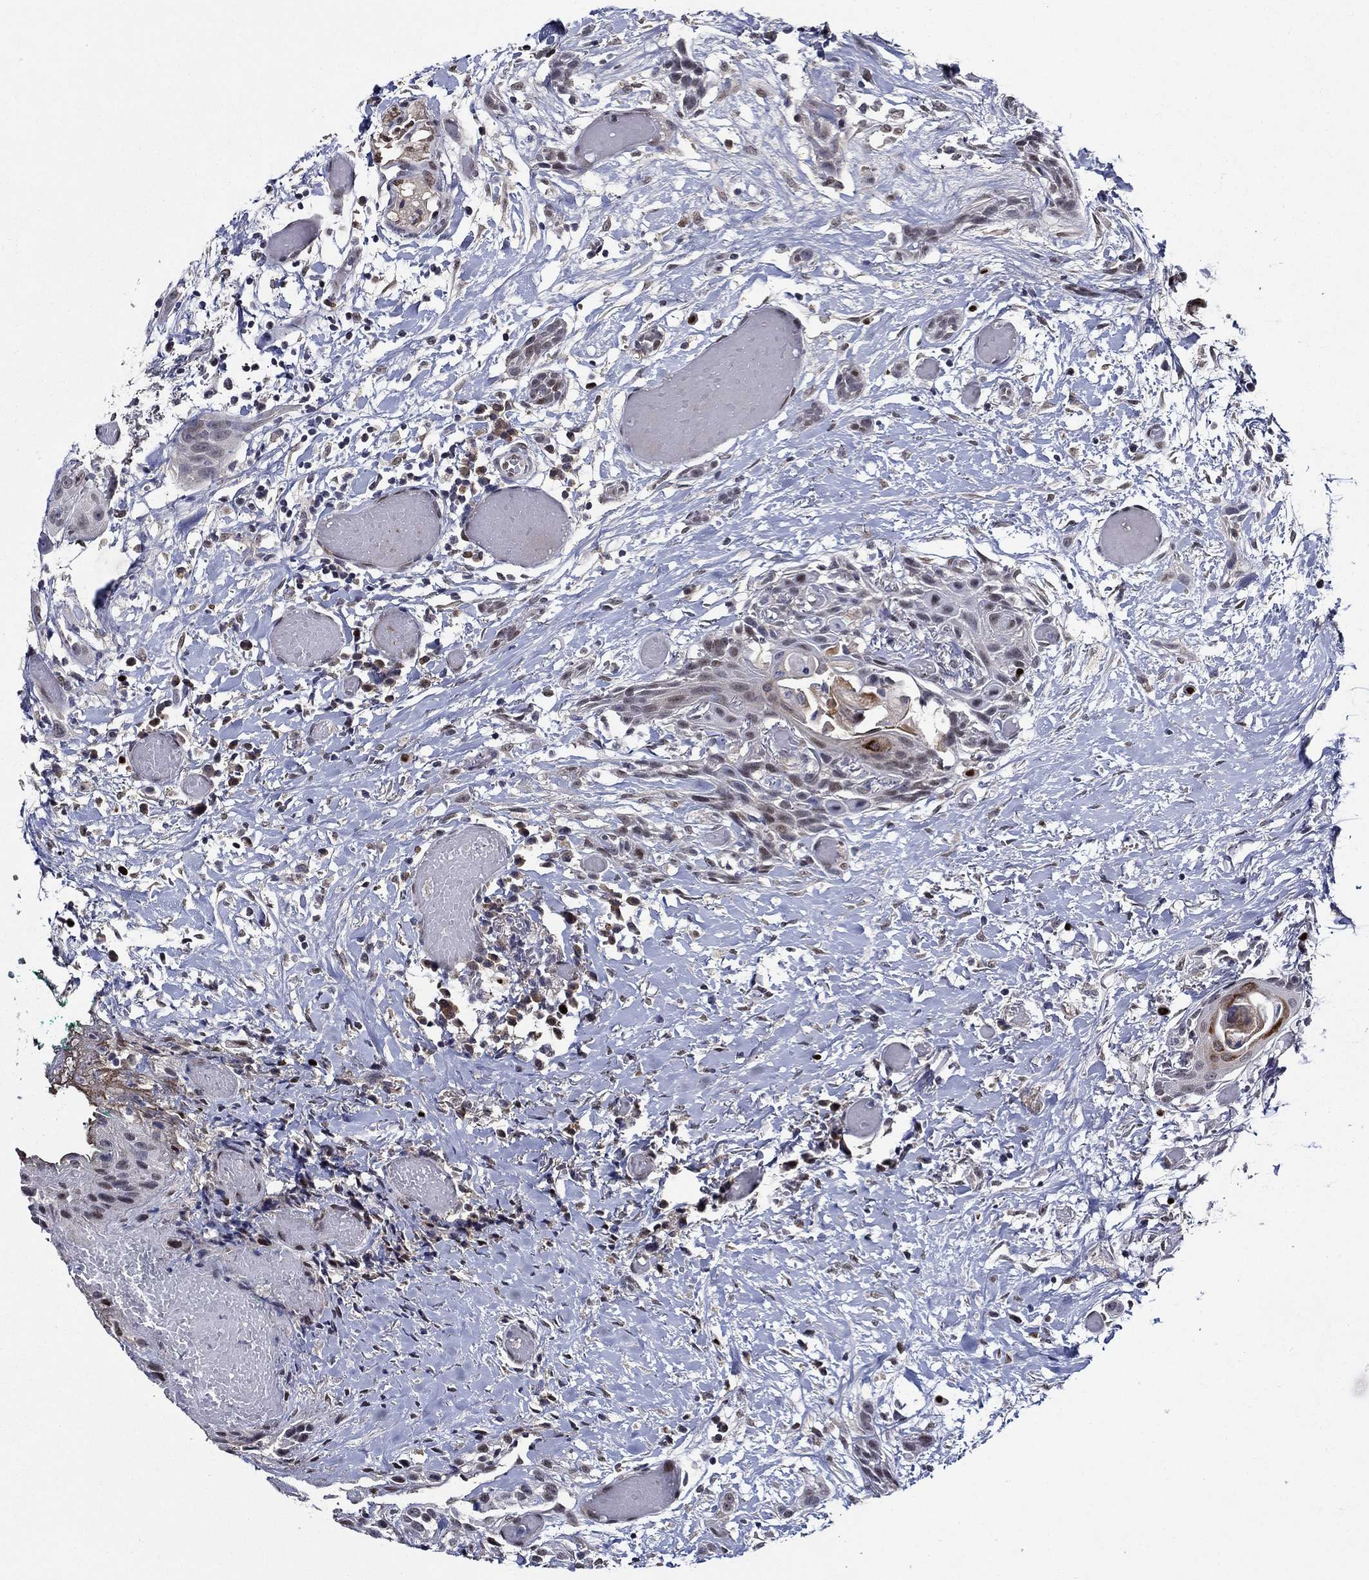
{"staining": {"intensity": "negative", "quantity": "none", "location": "none"}, "tissue": "head and neck cancer", "cell_type": "Tumor cells", "image_type": "cancer", "snomed": [{"axis": "morphology", "description": "Normal tissue, NOS"}, {"axis": "morphology", "description": "Squamous cell carcinoma, NOS"}, {"axis": "topography", "description": "Oral tissue"}, {"axis": "topography", "description": "Salivary gland"}, {"axis": "topography", "description": "Head-Neck"}], "caption": "Image shows no protein expression in tumor cells of head and neck squamous cell carcinoma tissue. (Brightfield microscopy of DAB IHC at high magnification).", "gene": "GATA2", "patient": {"sex": "female", "age": 62}}